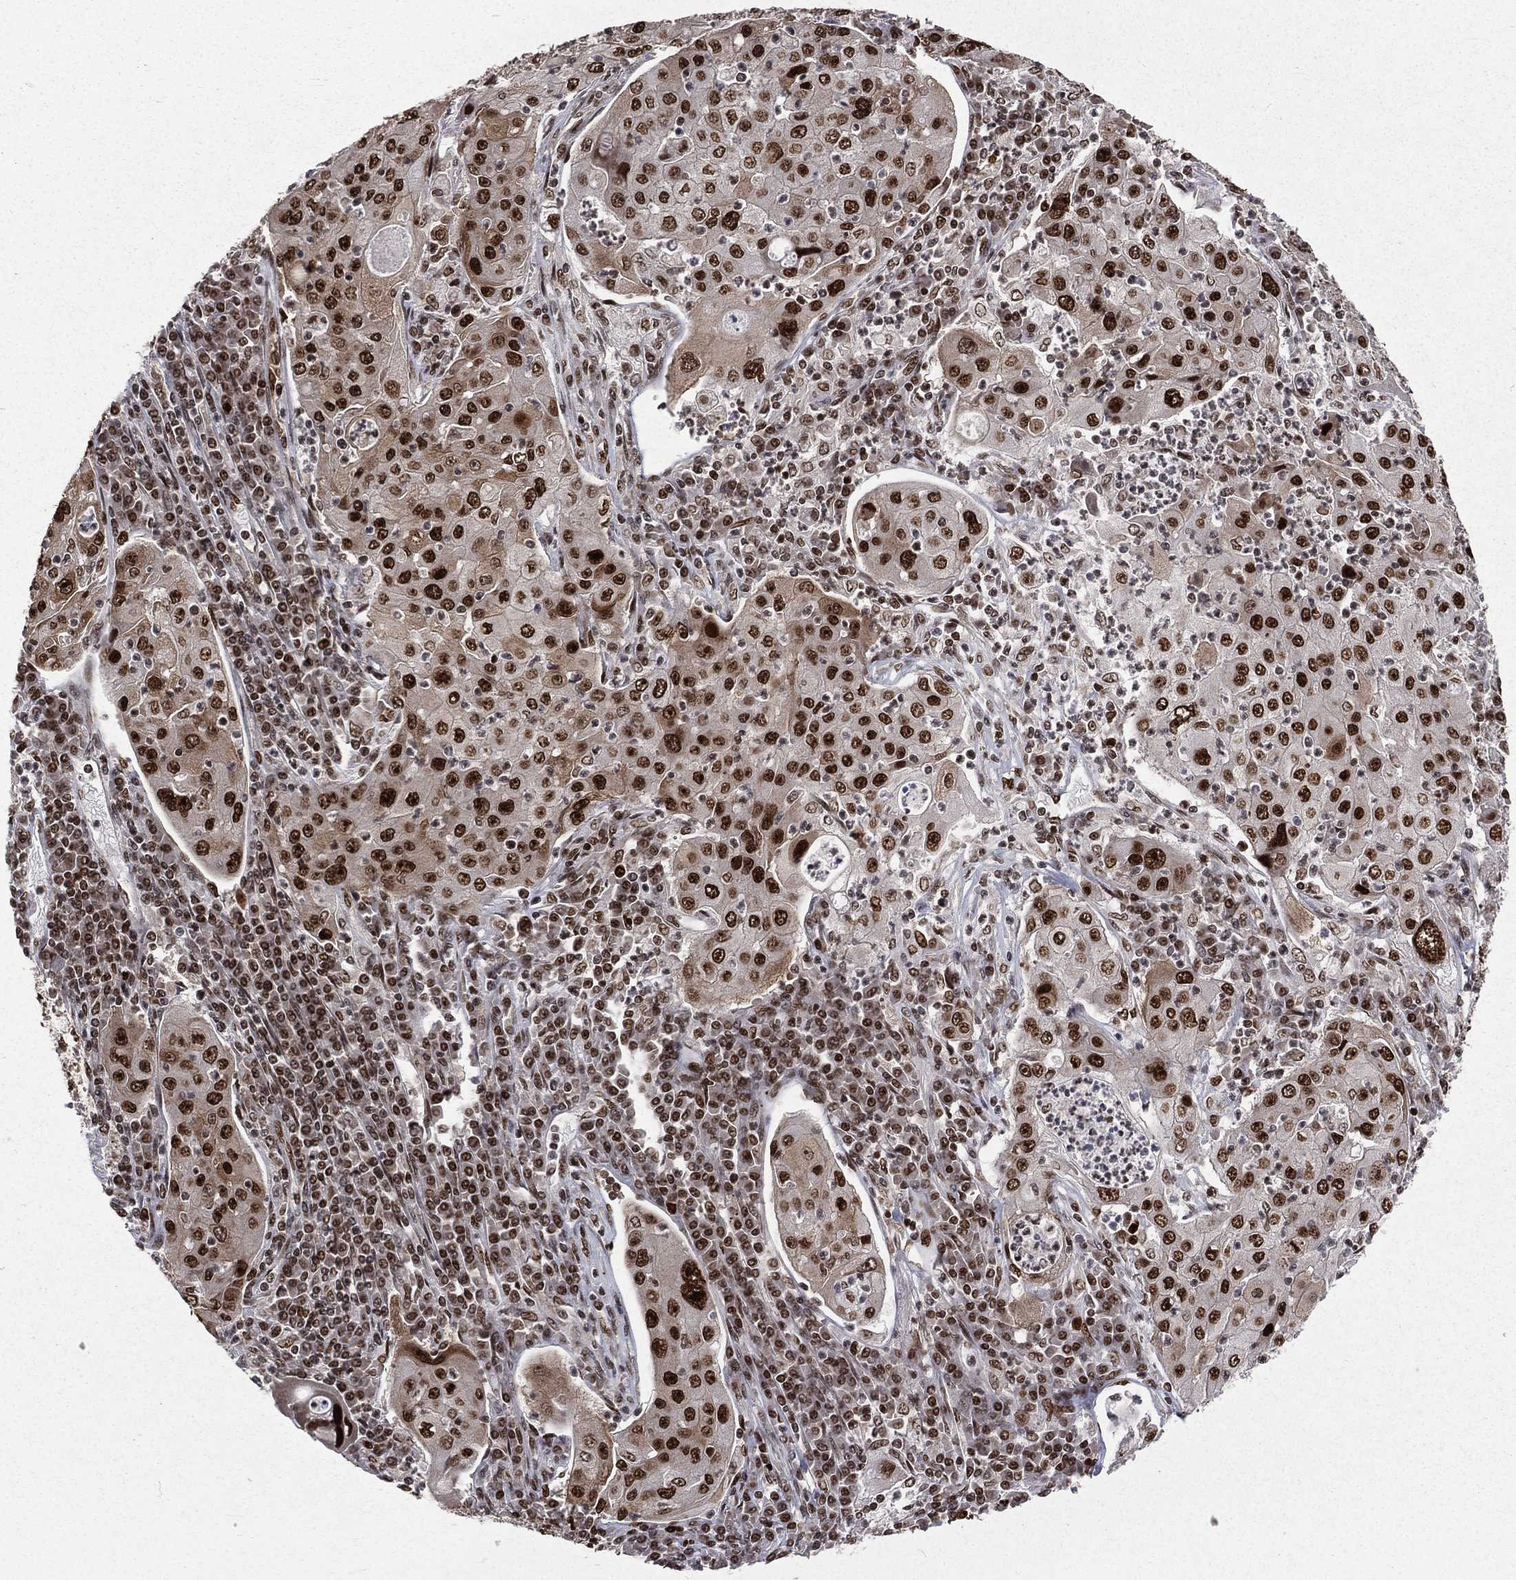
{"staining": {"intensity": "strong", "quantity": ">75%", "location": "nuclear"}, "tissue": "lung cancer", "cell_type": "Tumor cells", "image_type": "cancer", "snomed": [{"axis": "morphology", "description": "Squamous cell carcinoma, NOS"}, {"axis": "topography", "description": "Lung"}], "caption": "Lung cancer stained with a brown dye exhibits strong nuclear positive staining in about >75% of tumor cells.", "gene": "POLB", "patient": {"sex": "female", "age": 59}}